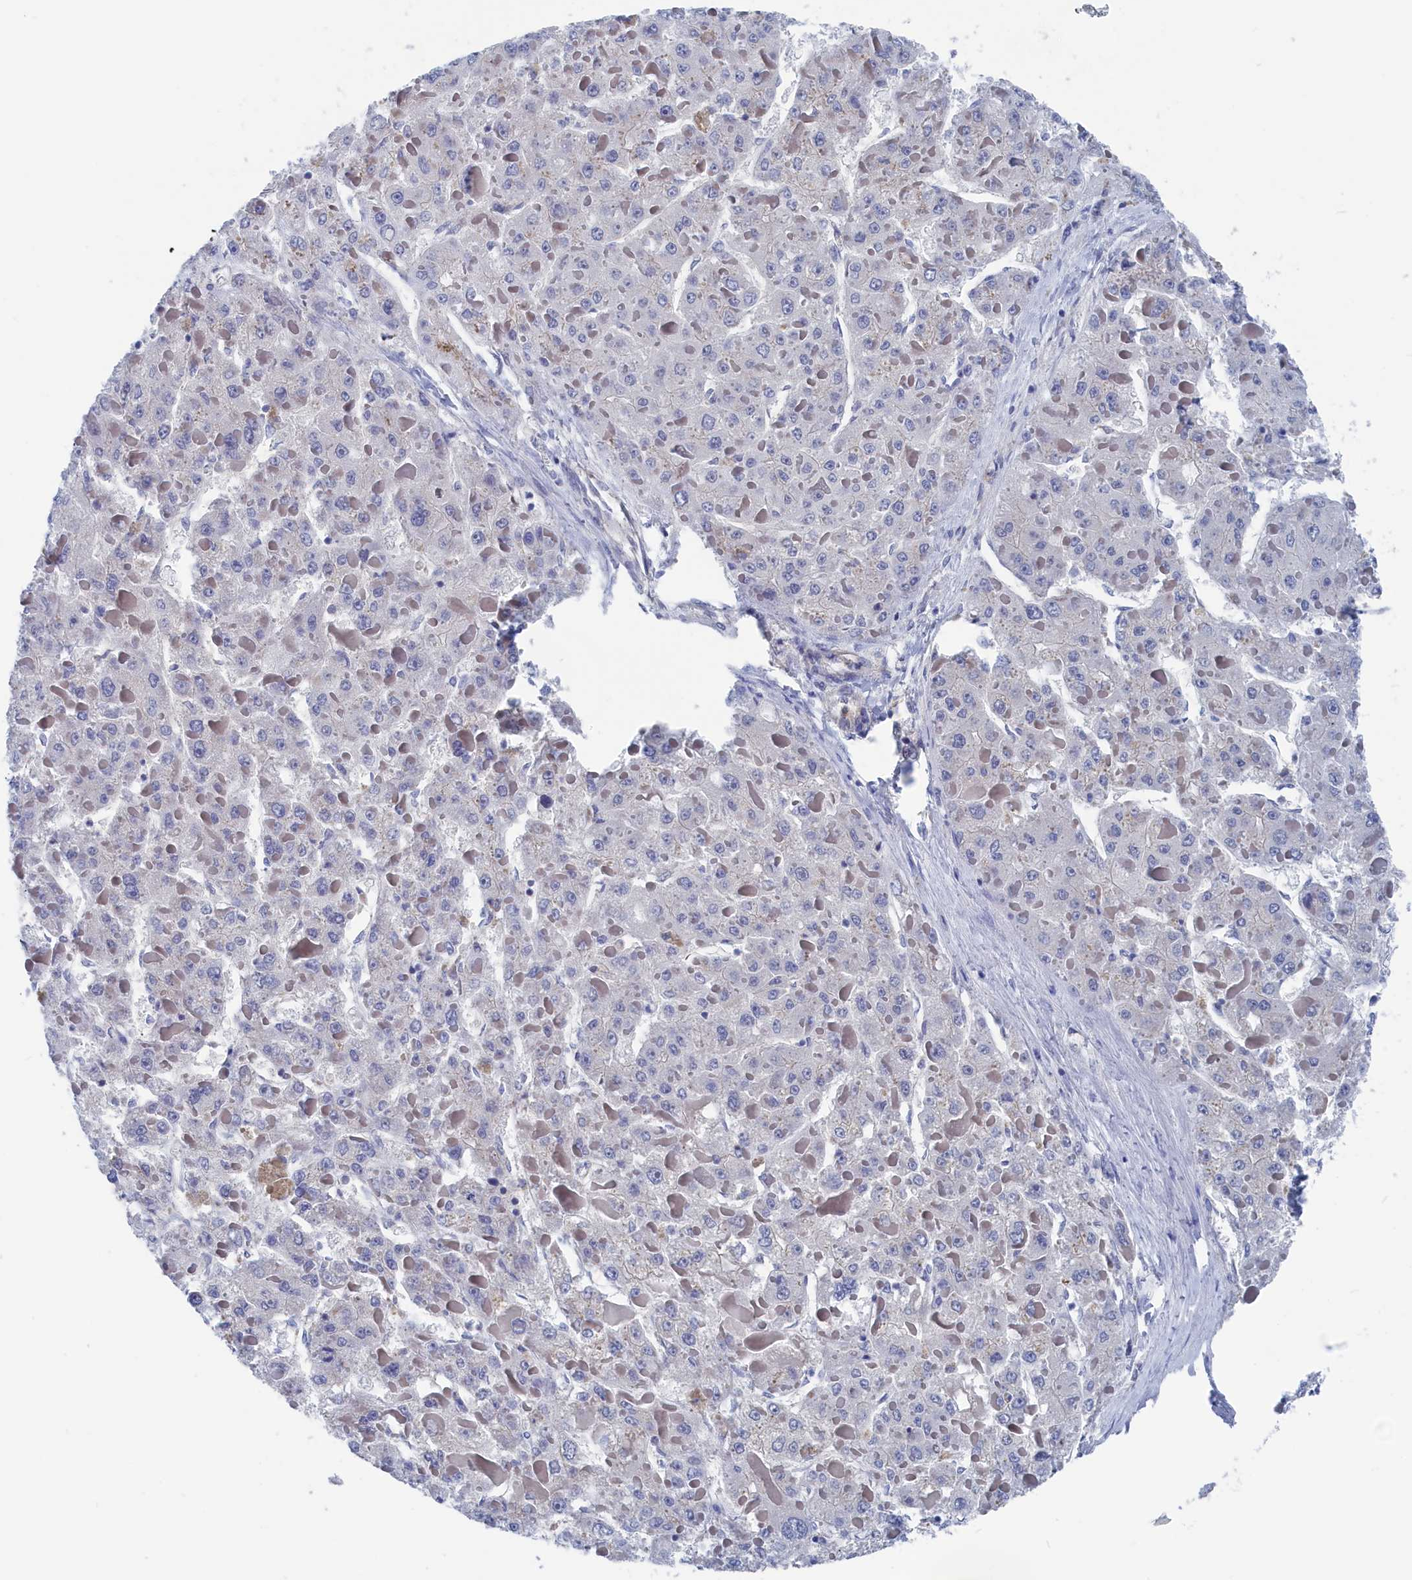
{"staining": {"intensity": "negative", "quantity": "none", "location": "none"}, "tissue": "liver cancer", "cell_type": "Tumor cells", "image_type": "cancer", "snomed": [{"axis": "morphology", "description": "Carcinoma, Hepatocellular, NOS"}, {"axis": "topography", "description": "Liver"}], "caption": "Photomicrograph shows no protein expression in tumor cells of liver cancer tissue.", "gene": "MARCHF3", "patient": {"sex": "female", "age": 73}}